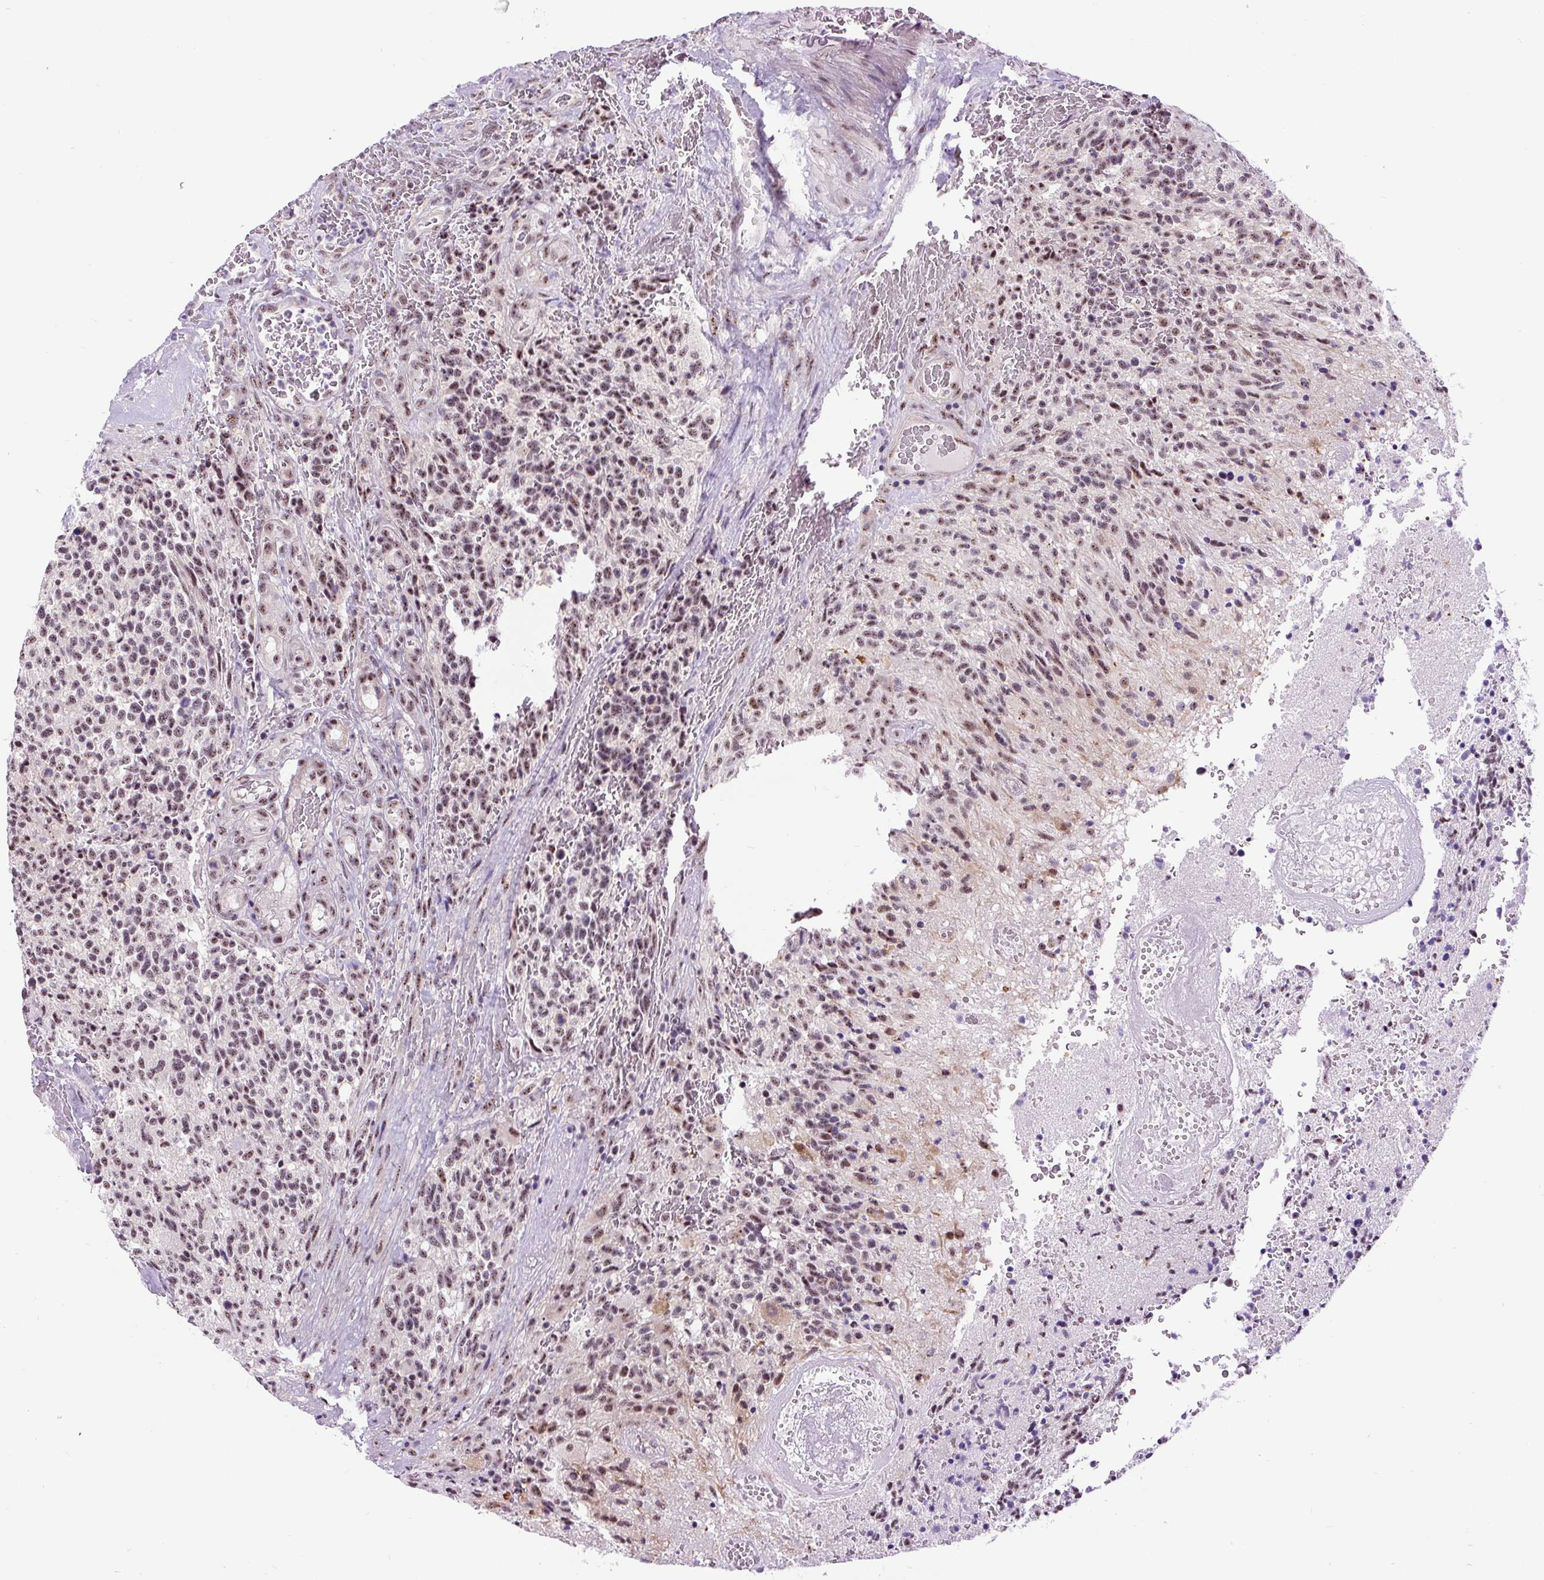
{"staining": {"intensity": "moderate", "quantity": "25%-75%", "location": "nuclear"}, "tissue": "glioma", "cell_type": "Tumor cells", "image_type": "cancer", "snomed": [{"axis": "morphology", "description": "Glioma, malignant, High grade"}, {"axis": "topography", "description": "Brain"}], "caption": "This is a micrograph of IHC staining of malignant glioma (high-grade), which shows moderate staining in the nuclear of tumor cells.", "gene": "SMC5", "patient": {"sex": "male", "age": 36}}